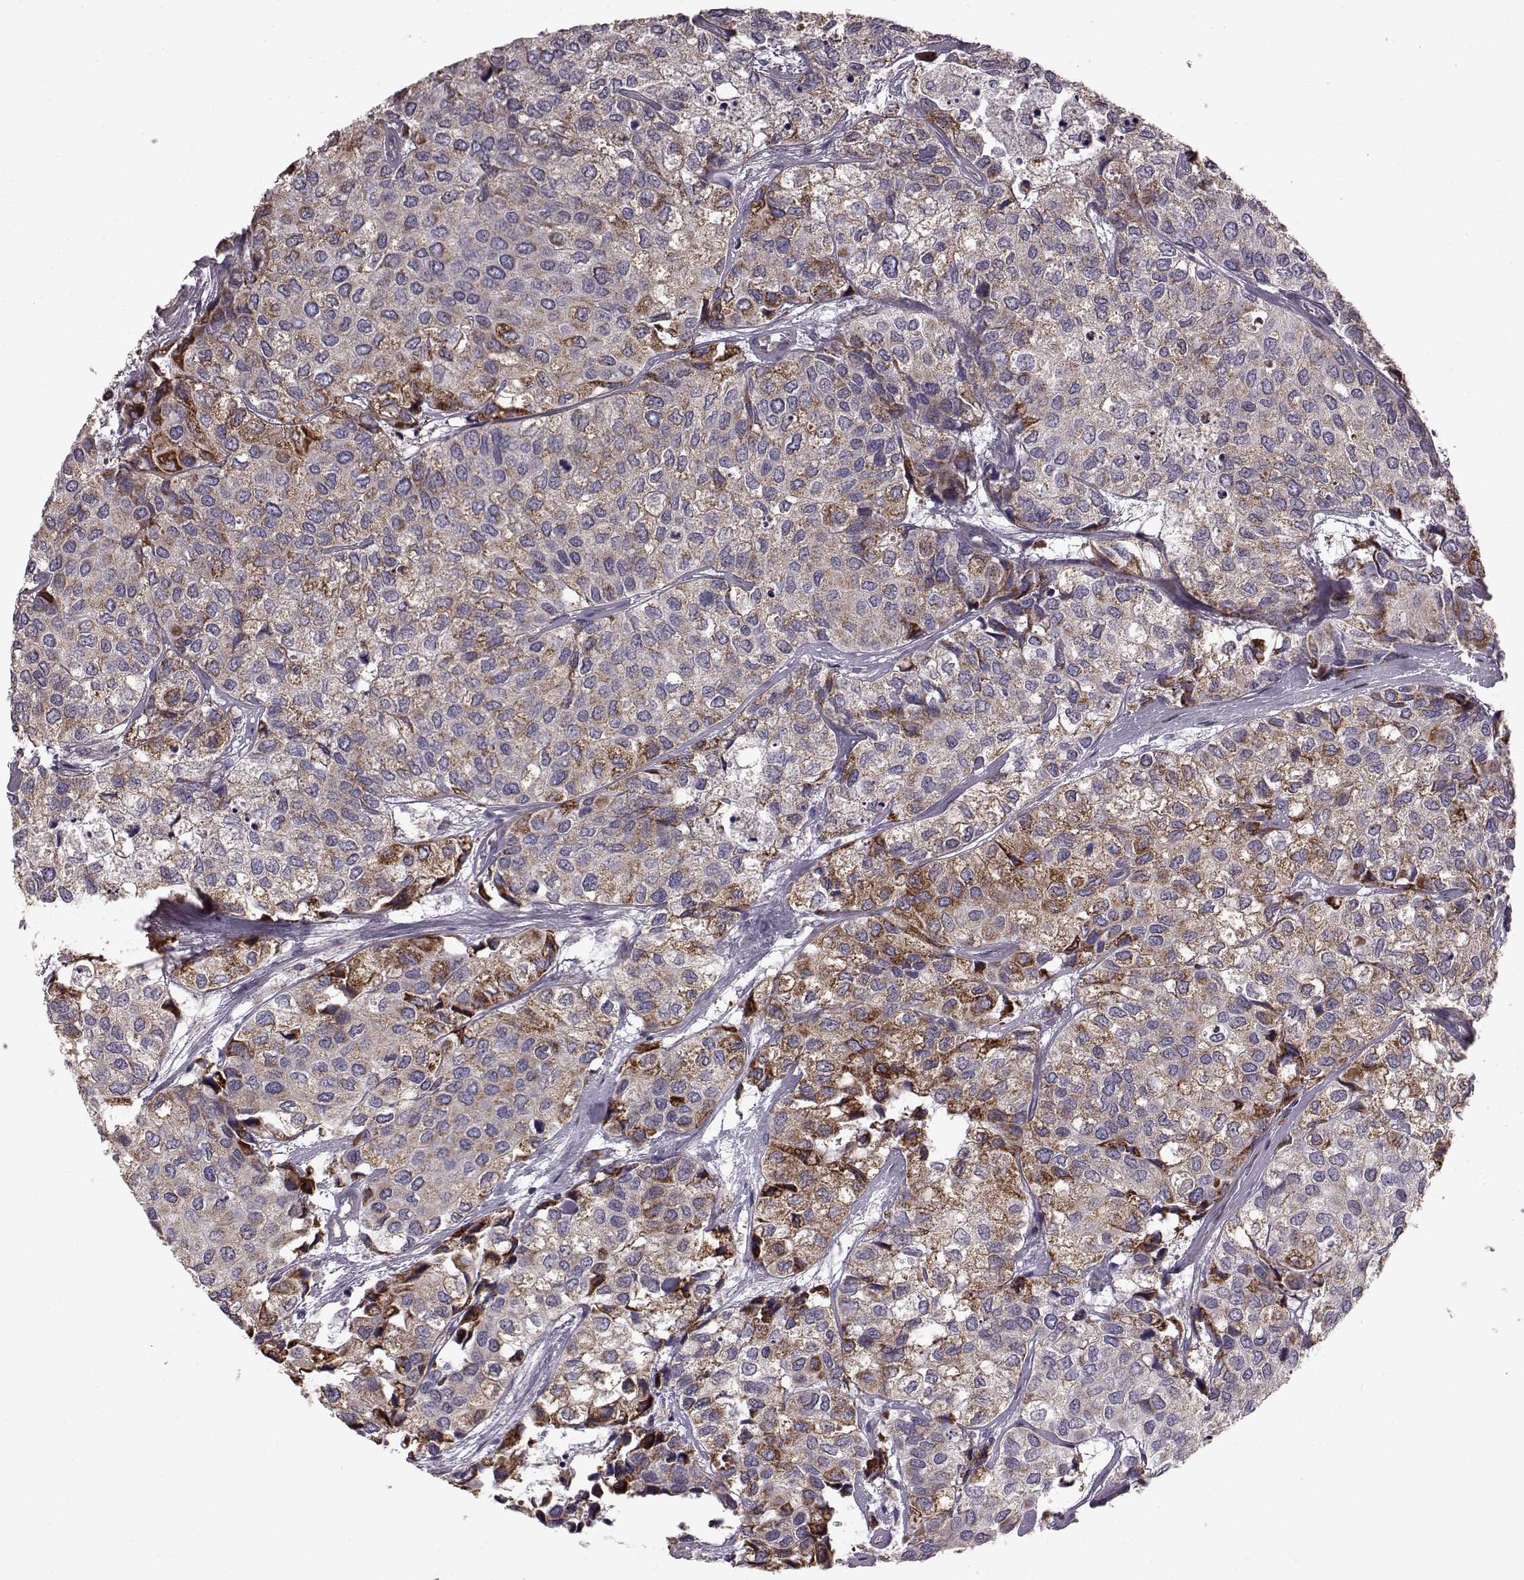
{"staining": {"intensity": "moderate", "quantity": ">75%", "location": "cytoplasmic/membranous"}, "tissue": "urothelial cancer", "cell_type": "Tumor cells", "image_type": "cancer", "snomed": [{"axis": "morphology", "description": "Urothelial carcinoma, High grade"}, {"axis": "topography", "description": "Urinary bladder"}], "caption": "Moderate cytoplasmic/membranous positivity is appreciated in about >75% of tumor cells in urothelial cancer.", "gene": "FAM8A1", "patient": {"sex": "male", "age": 73}}